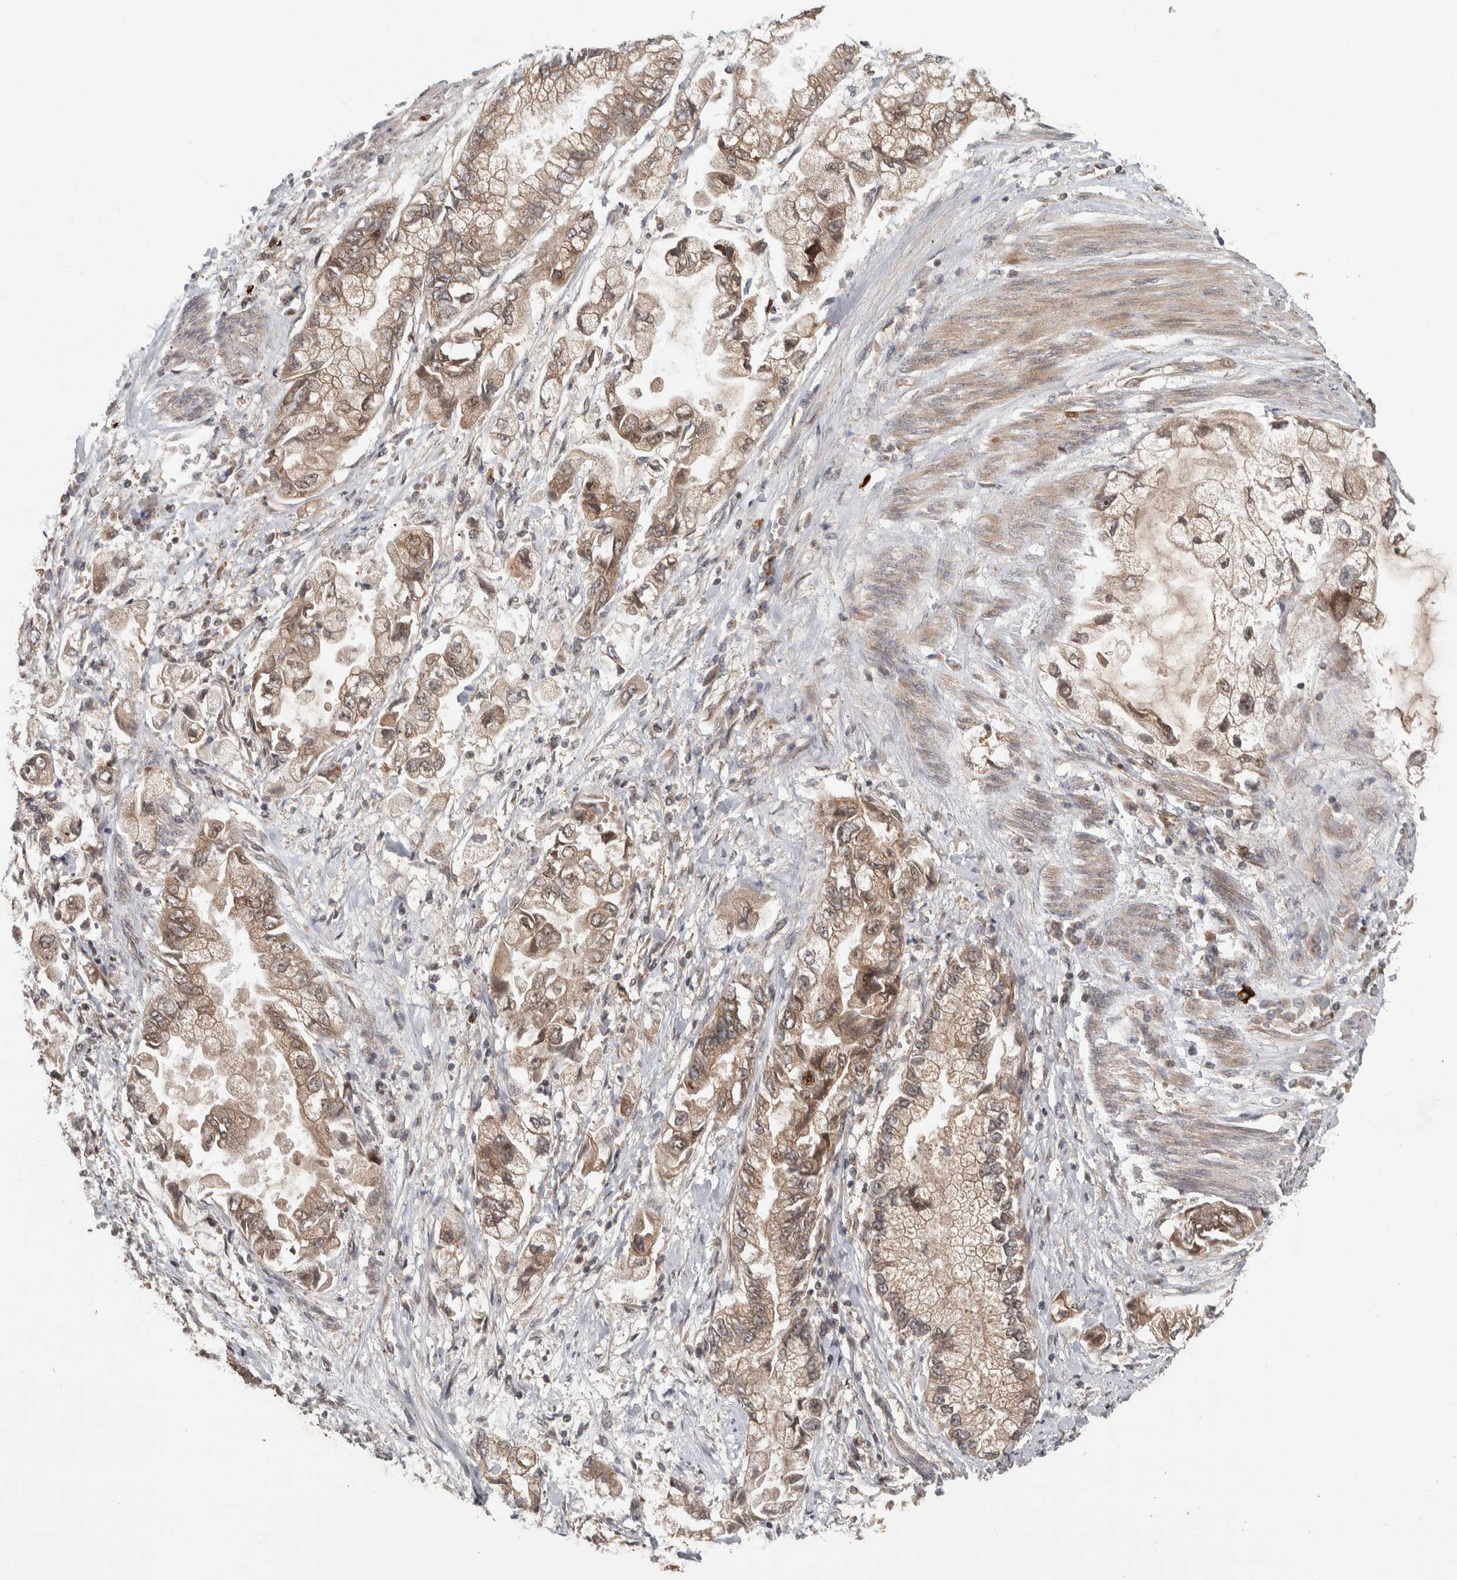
{"staining": {"intensity": "weak", "quantity": ">75%", "location": "cytoplasmic/membranous,nuclear"}, "tissue": "stomach cancer", "cell_type": "Tumor cells", "image_type": "cancer", "snomed": [{"axis": "morphology", "description": "Normal tissue, NOS"}, {"axis": "morphology", "description": "Adenocarcinoma, NOS"}, {"axis": "topography", "description": "Stomach"}], "caption": "Brown immunohistochemical staining in stomach cancer (adenocarcinoma) displays weak cytoplasmic/membranous and nuclear expression in about >75% of tumor cells.", "gene": "RPS6KA4", "patient": {"sex": "male", "age": 62}}